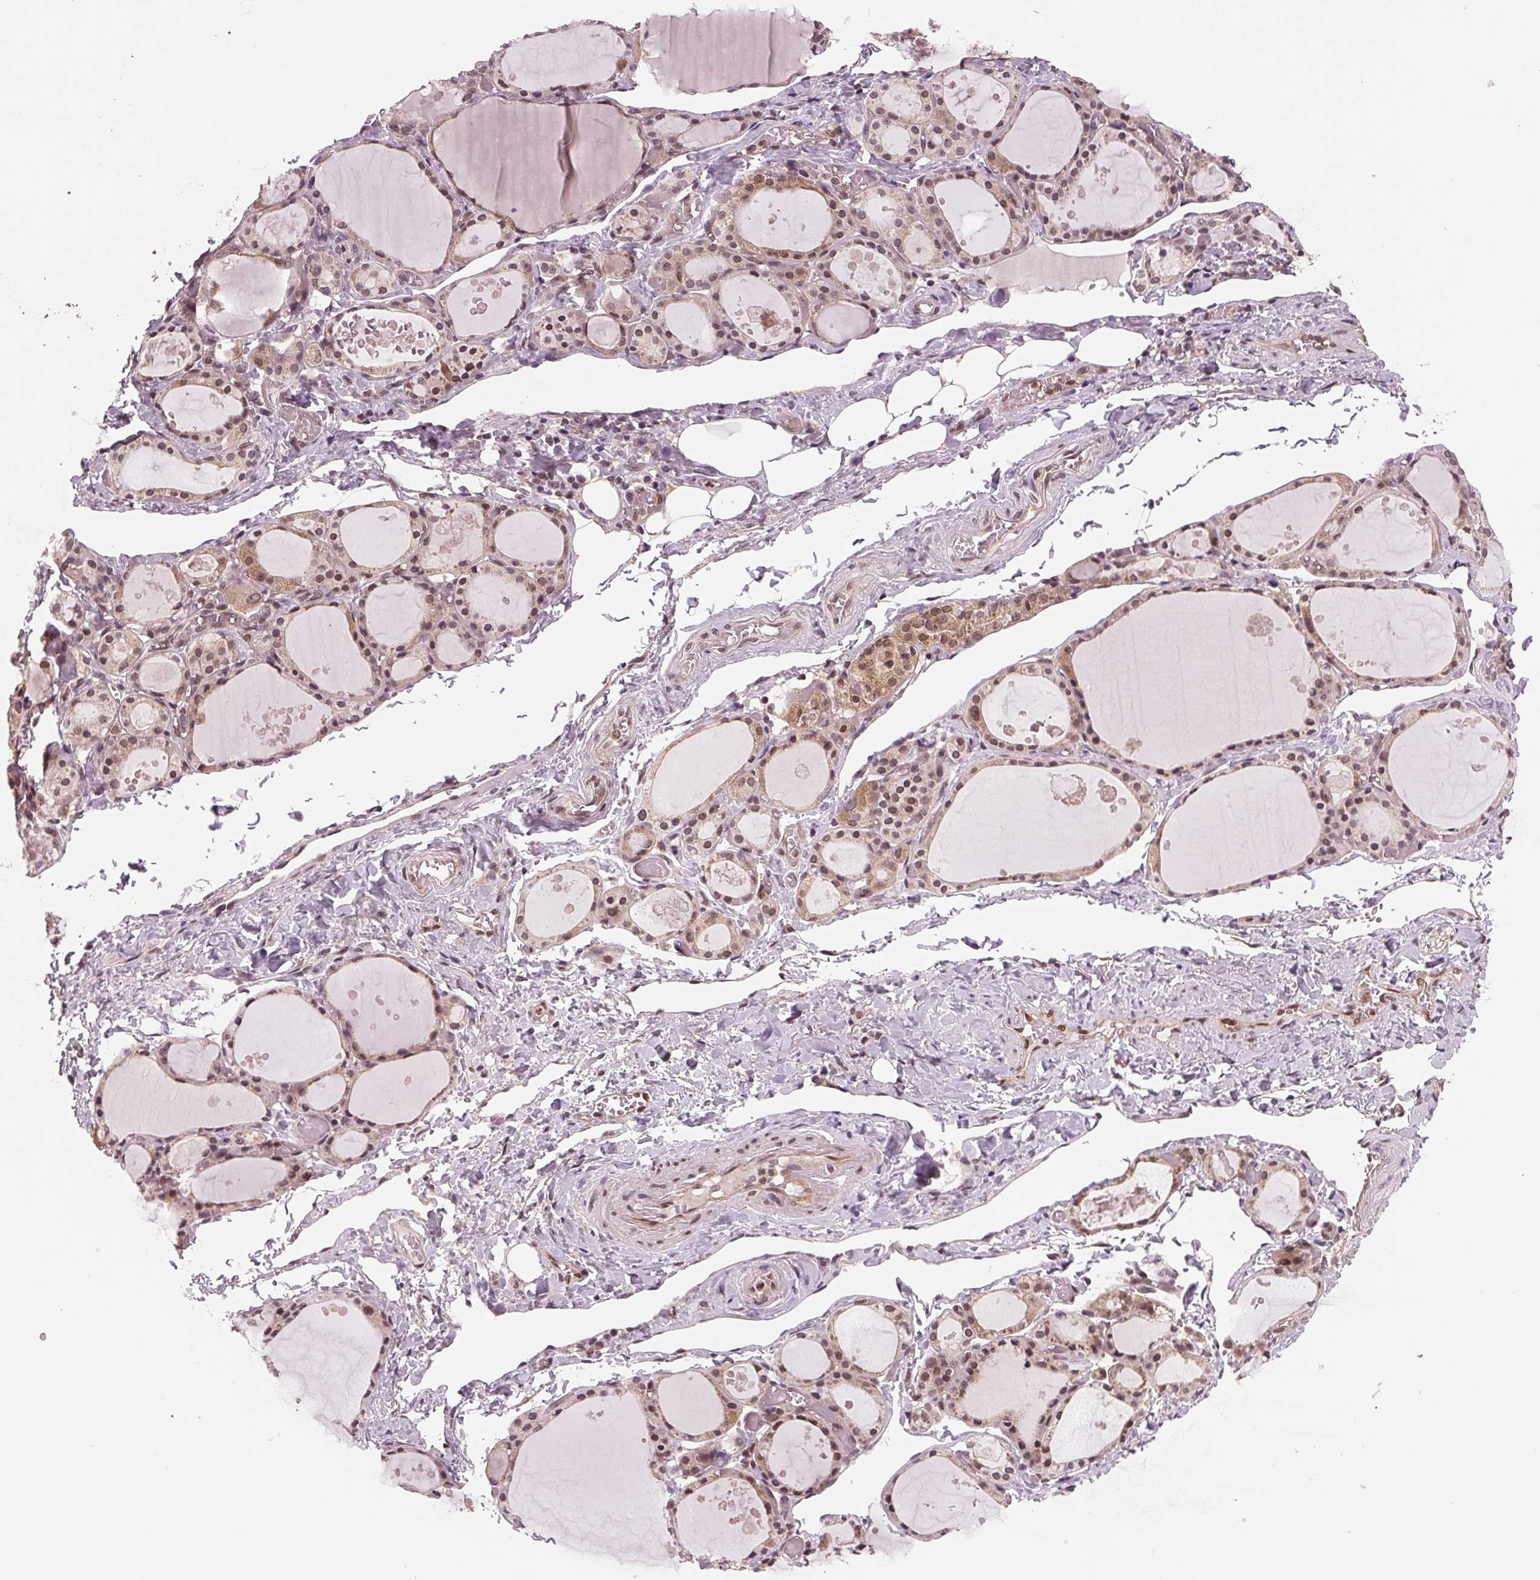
{"staining": {"intensity": "moderate", "quantity": "25%-75%", "location": "cytoplasmic/membranous,nuclear"}, "tissue": "thyroid gland", "cell_type": "Glandular cells", "image_type": "normal", "snomed": [{"axis": "morphology", "description": "Normal tissue, NOS"}, {"axis": "topography", "description": "Thyroid gland"}], "caption": "Normal thyroid gland was stained to show a protein in brown. There is medium levels of moderate cytoplasmic/membranous,nuclear positivity in approximately 25%-75% of glandular cells. (DAB = brown stain, brightfield microscopy at high magnification).", "gene": "STAT3", "patient": {"sex": "male", "age": 68}}